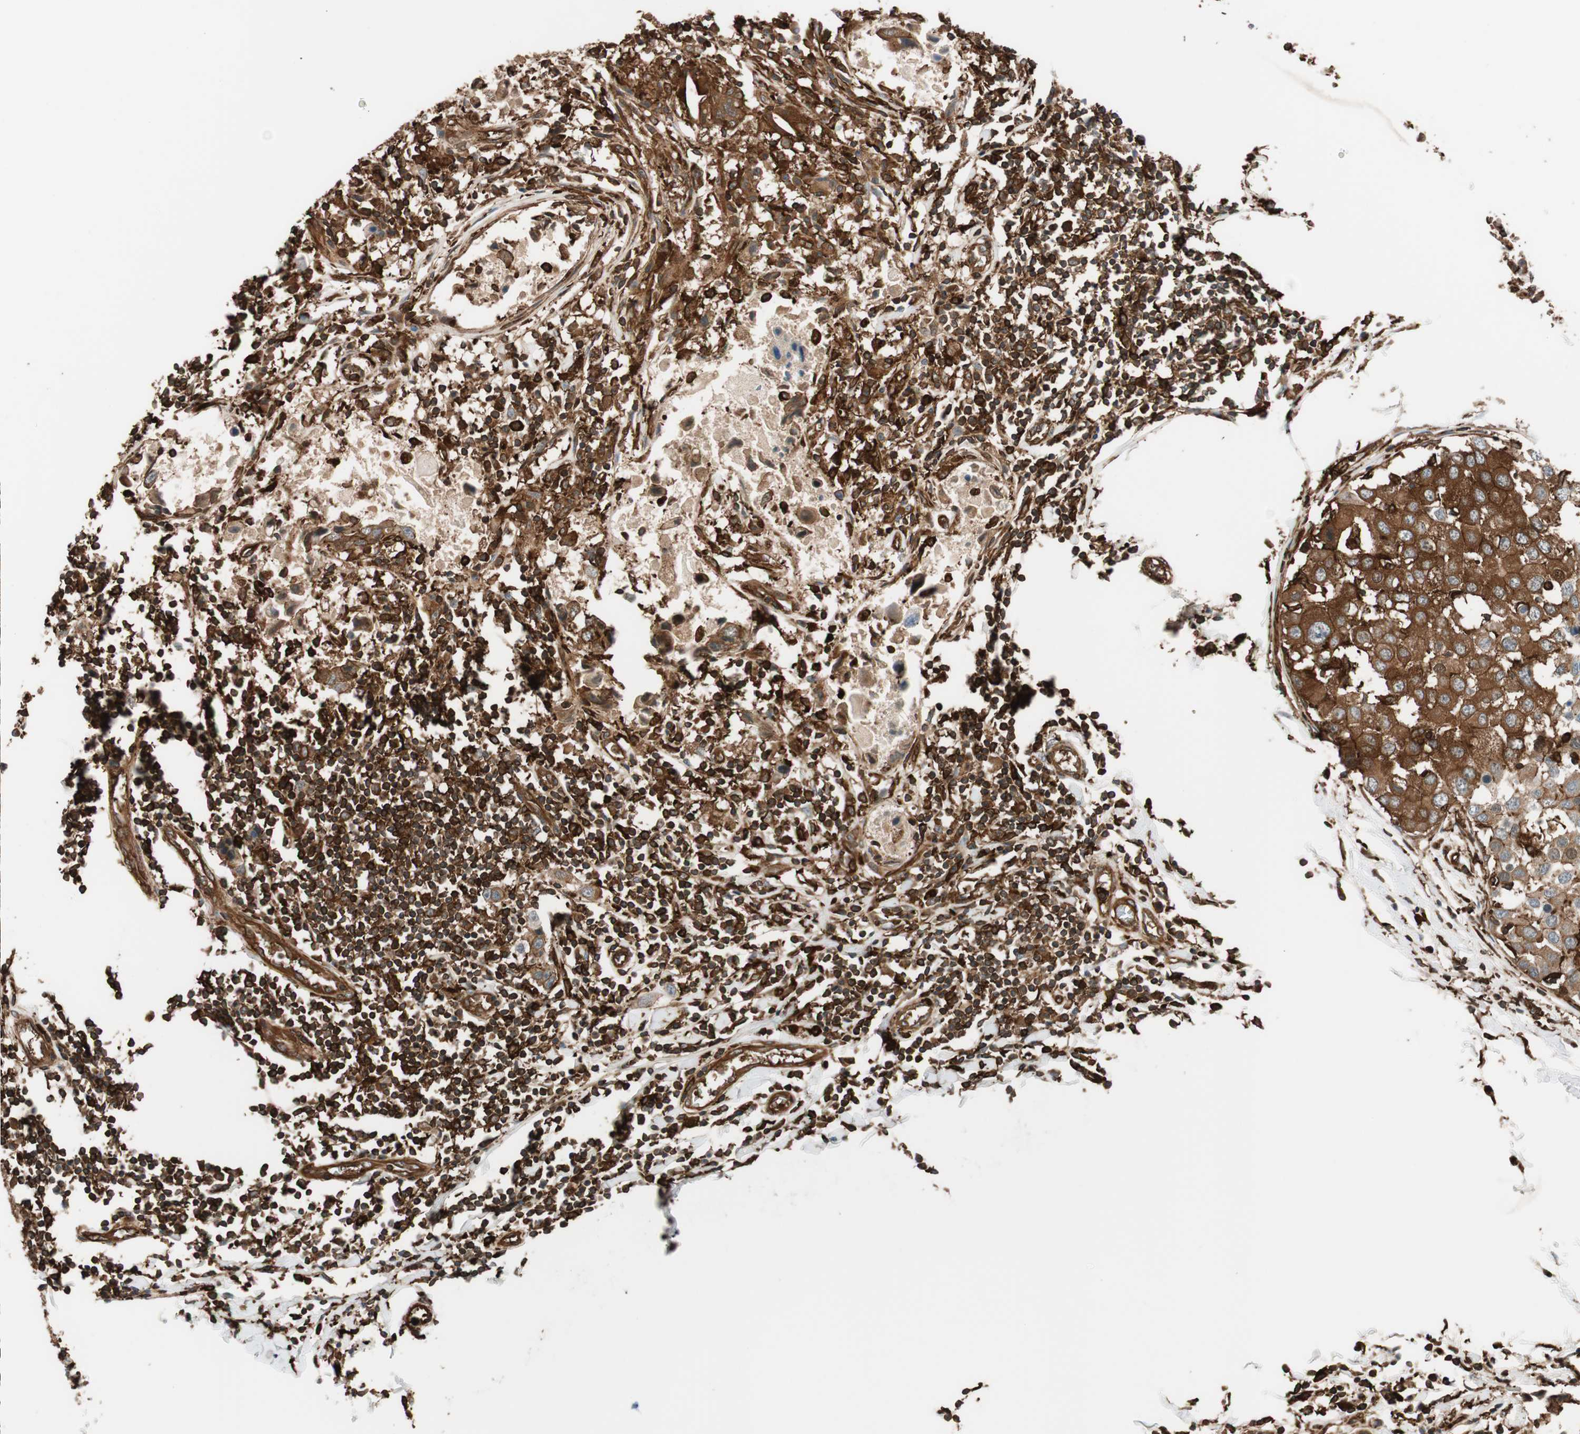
{"staining": {"intensity": "strong", "quantity": ">75%", "location": "cytoplasmic/membranous"}, "tissue": "breast cancer", "cell_type": "Tumor cells", "image_type": "cancer", "snomed": [{"axis": "morphology", "description": "Duct carcinoma"}, {"axis": "topography", "description": "Breast"}], "caption": "This is an image of immunohistochemistry staining of breast cancer, which shows strong expression in the cytoplasmic/membranous of tumor cells.", "gene": "VASP", "patient": {"sex": "female", "age": 27}}